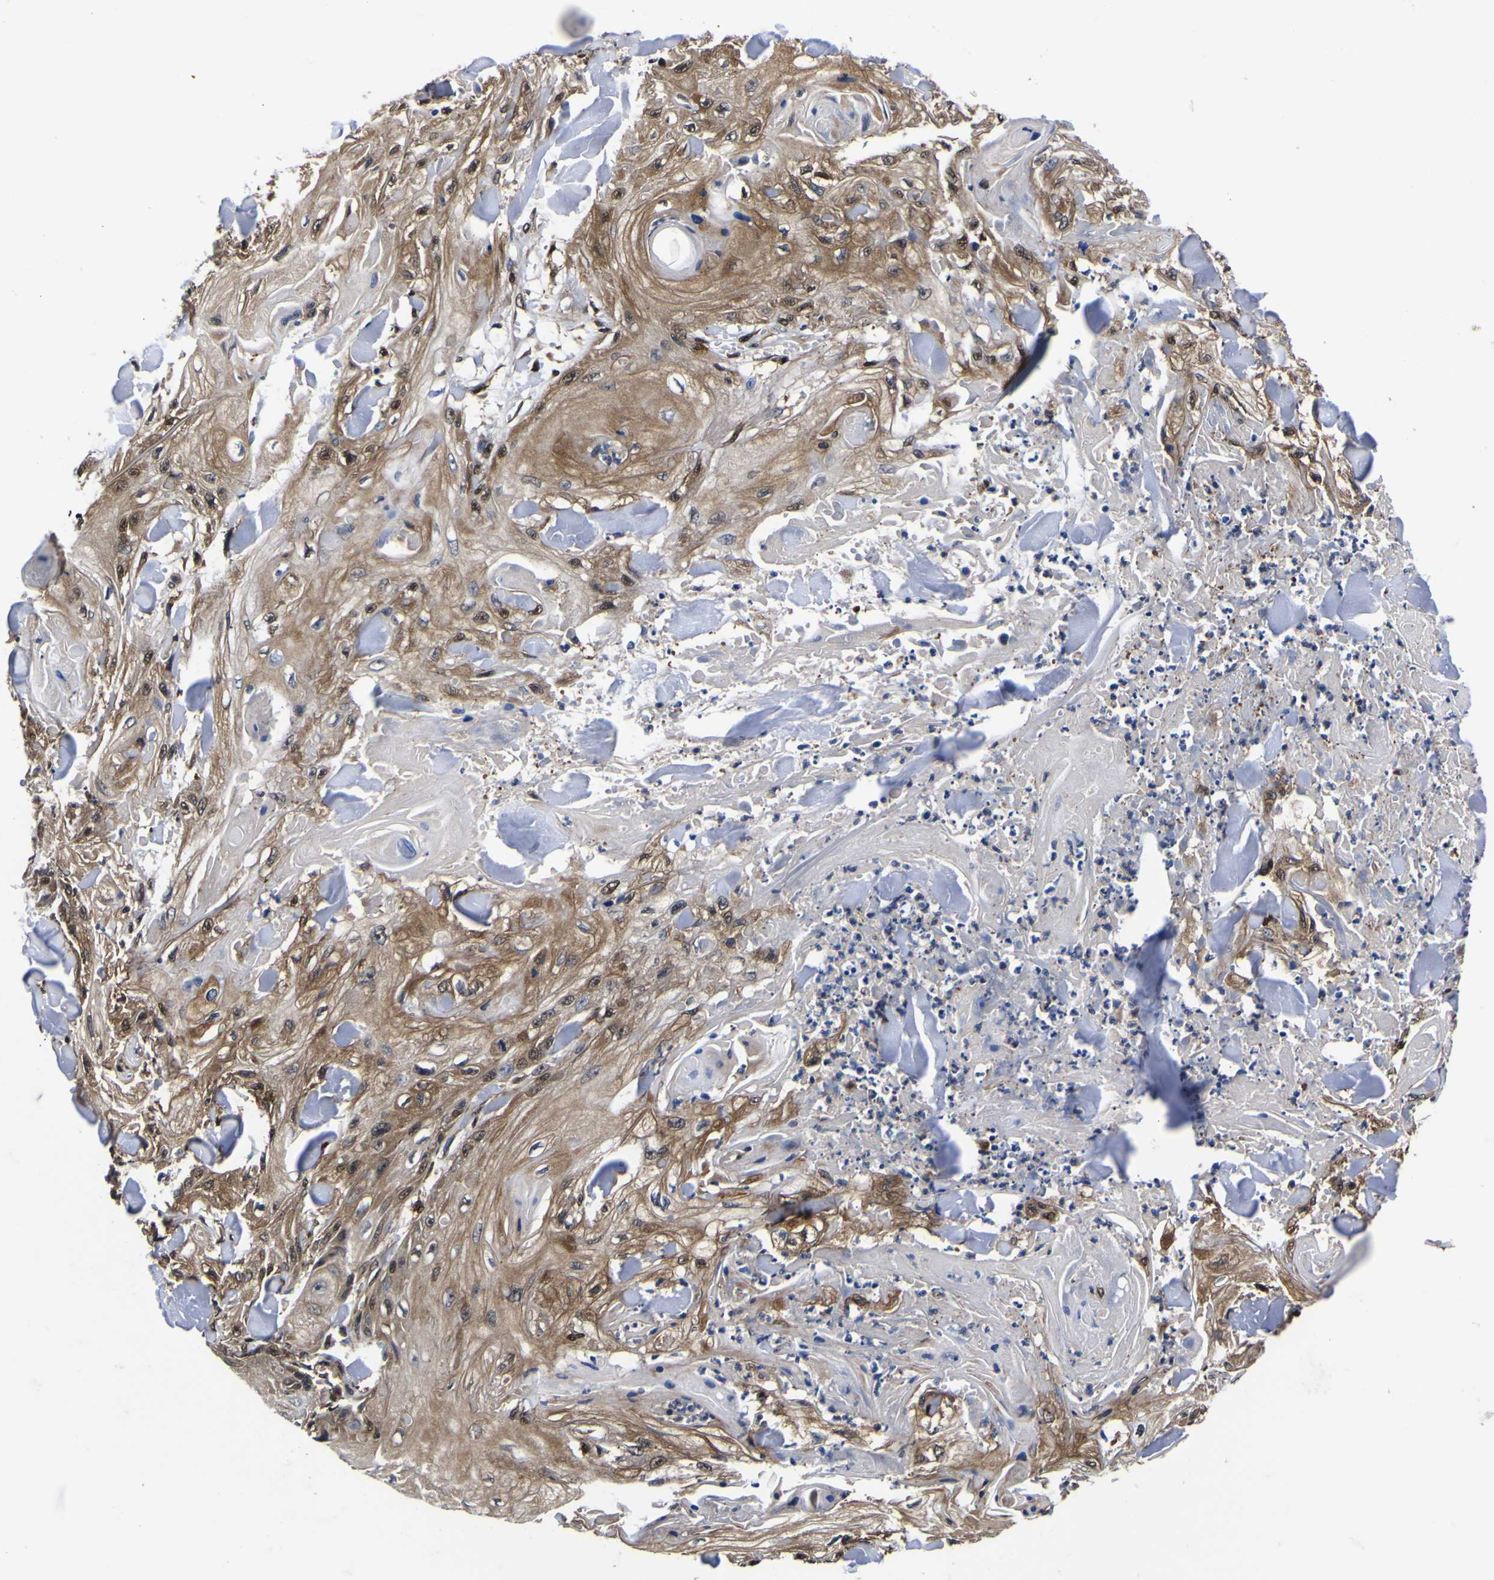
{"staining": {"intensity": "moderate", "quantity": "25%-75%", "location": "cytoplasmic/membranous,nuclear"}, "tissue": "skin cancer", "cell_type": "Tumor cells", "image_type": "cancer", "snomed": [{"axis": "morphology", "description": "Squamous cell carcinoma, NOS"}, {"axis": "topography", "description": "Skin"}], "caption": "Approximately 25%-75% of tumor cells in skin cancer (squamous cell carcinoma) display moderate cytoplasmic/membranous and nuclear protein staining as visualized by brown immunohistochemical staining.", "gene": "FAM110B", "patient": {"sex": "male", "age": 74}}